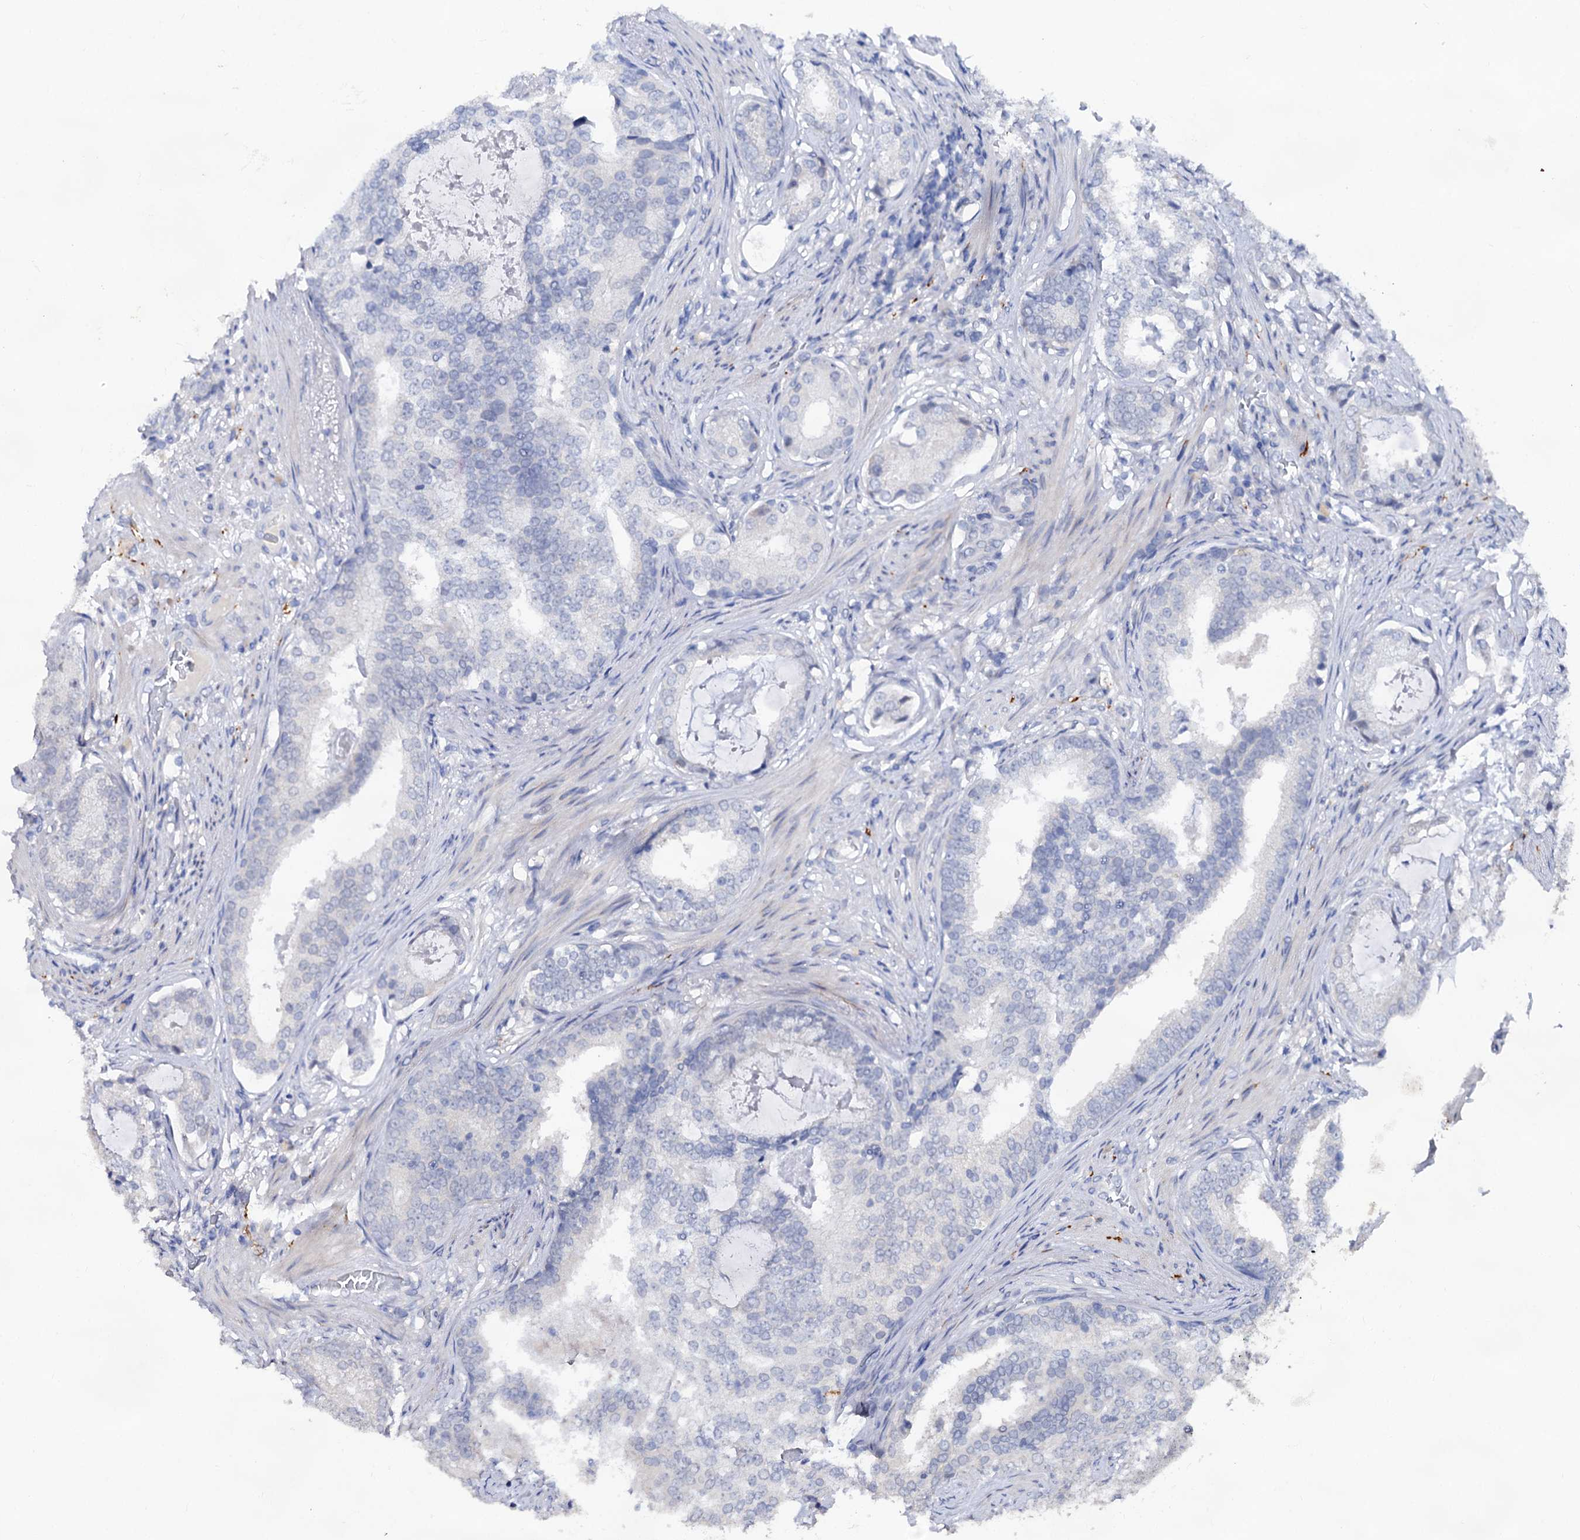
{"staining": {"intensity": "negative", "quantity": "none", "location": "none"}, "tissue": "prostate cancer", "cell_type": "Tumor cells", "image_type": "cancer", "snomed": [{"axis": "morphology", "description": "Adenocarcinoma, Low grade"}, {"axis": "topography", "description": "Prostate"}], "caption": "High magnification brightfield microscopy of low-grade adenocarcinoma (prostate) stained with DAB (3,3'-diaminobenzidine) (brown) and counterstained with hematoxylin (blue): tumor cells show no significant expression.", "gene": "CAPRIN2", "patient": {"sex": "male", "age": 71}}